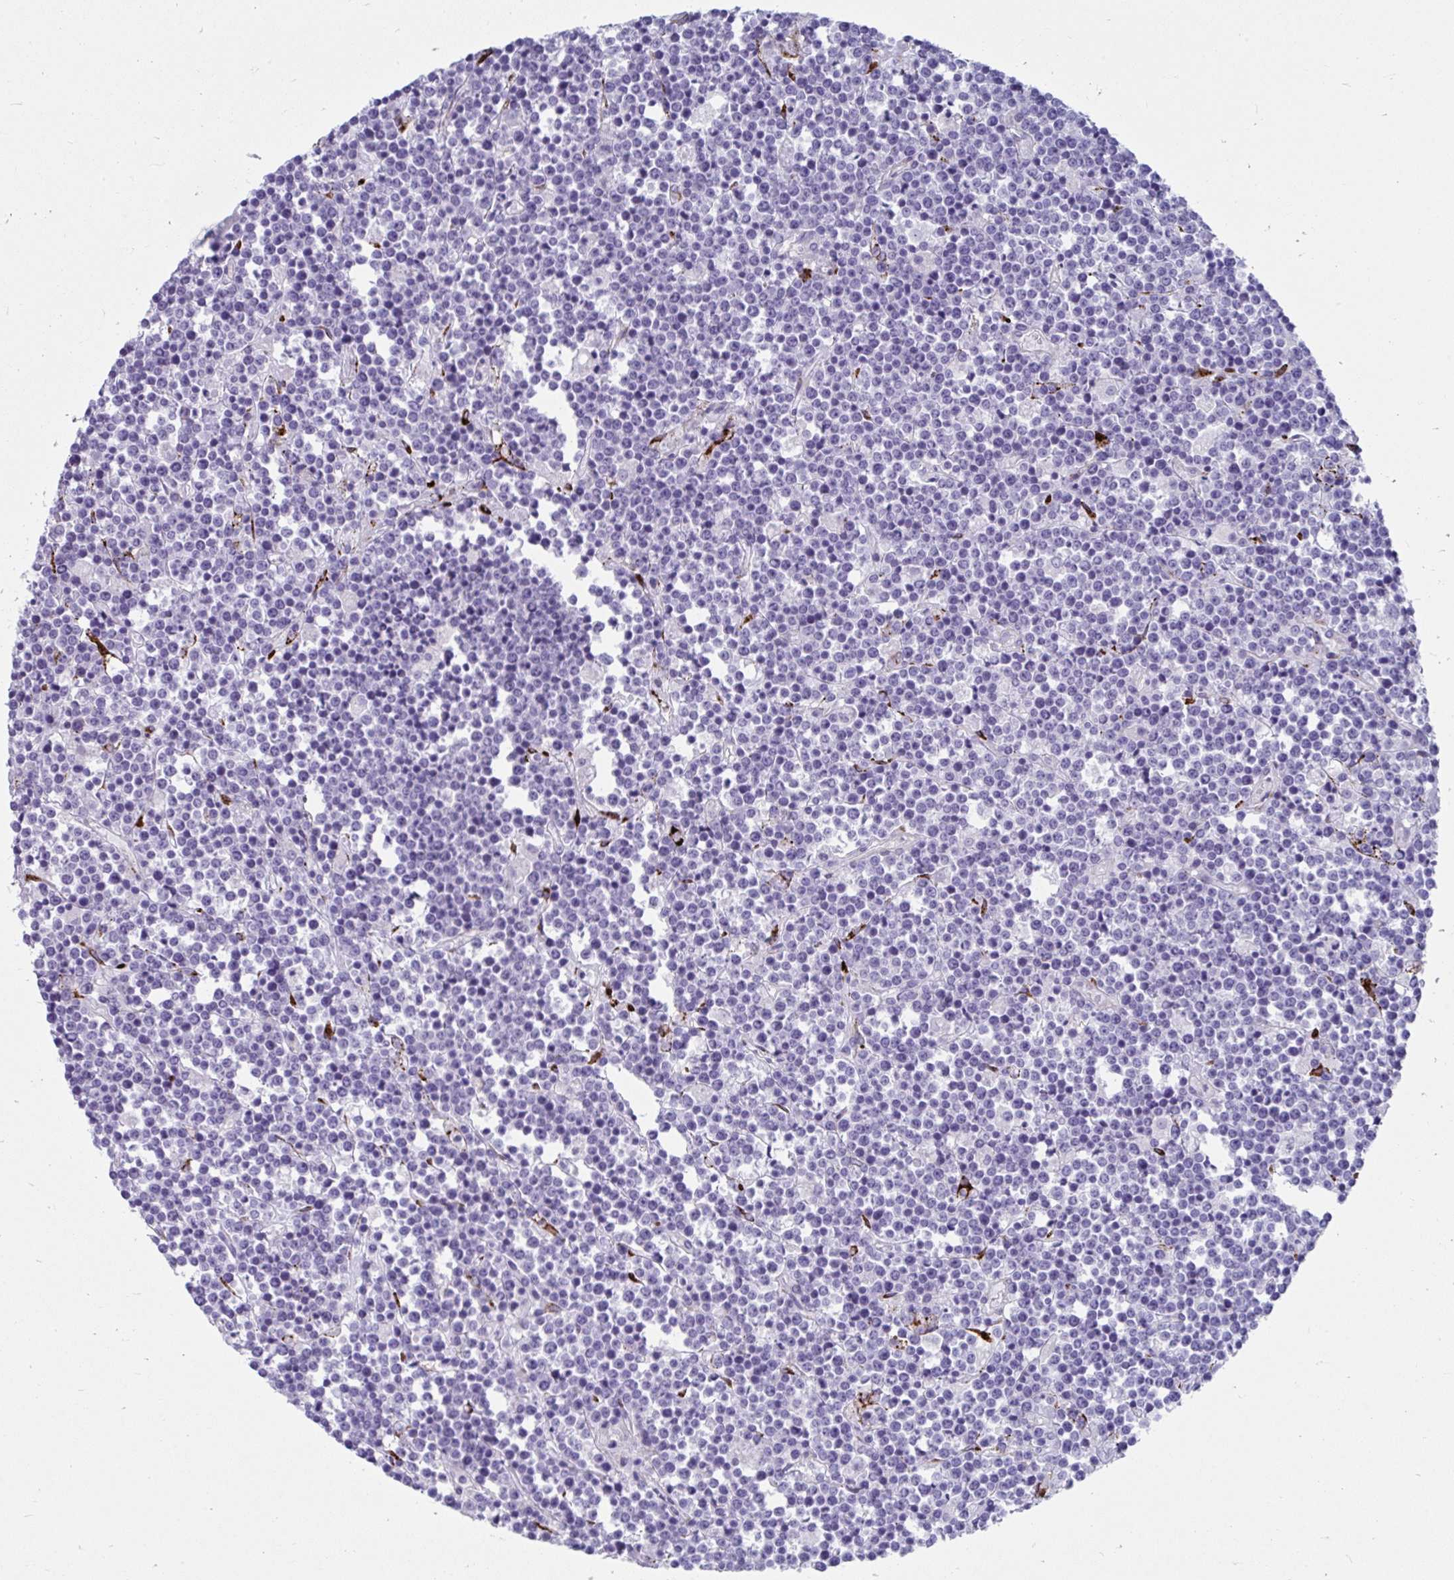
{"staining": {"intensity": "negative", "quantity": "none", "location": "none"}, "tissue": "lymphoma", "cell_type": "Tumor cells", "image_type": "cancer", "snomed": [{"axis": "morphology", "description": "Malignant lymphoma, non-Hodgkin's type, High grade"}, {"axis": "topography", "description": "Ovary"}], "caption": "High-grade malignant lymphoma, non-Hodgkin's type was stained to show a protein in brown. There is no significant staining in tumor cells. (IHC, brightfield microscopy, high magnification).", "gene": "GRXCR2", "patient": {"sex": "female", "age": 56}}